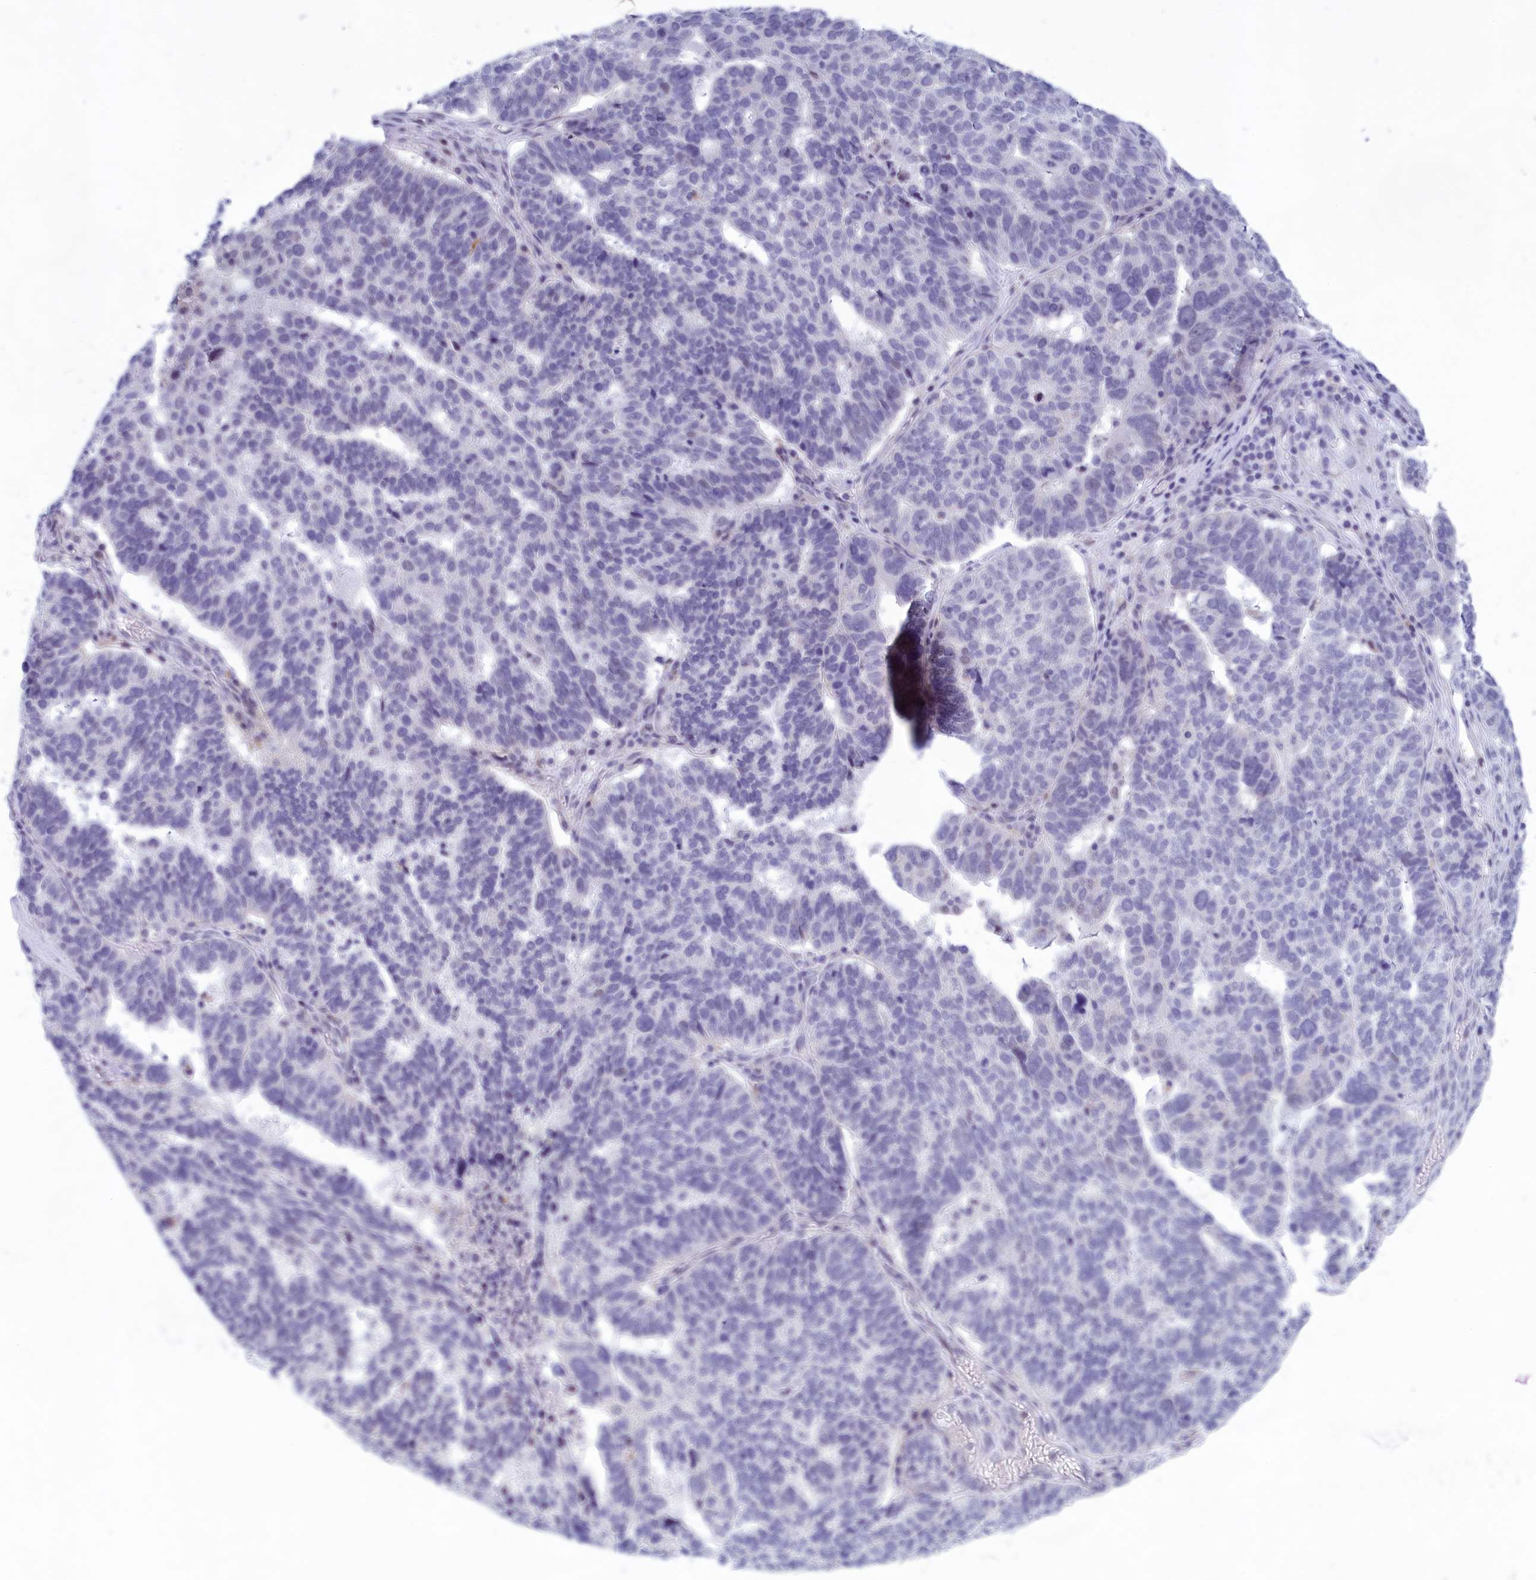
{"staining": {"intensity": "negative", "quantity": "none", "location": "none"}, "tissue": "ovarian cancer", "cell_type": "Tumor cells", "image_type": "cancer", "snomed": [{"axis": "morphology", "description": "Cystadenocarcinoma, serous, NOS"}, {"axis": "topography", "description": "Ovary"}], "caption": "A high-resolution image shows IHC staining of ovarian cancer, which demonstrates no significant staining in tumor cells.", "gene": "ELOA2", "patient": {"sex": "female", "age": 59}}